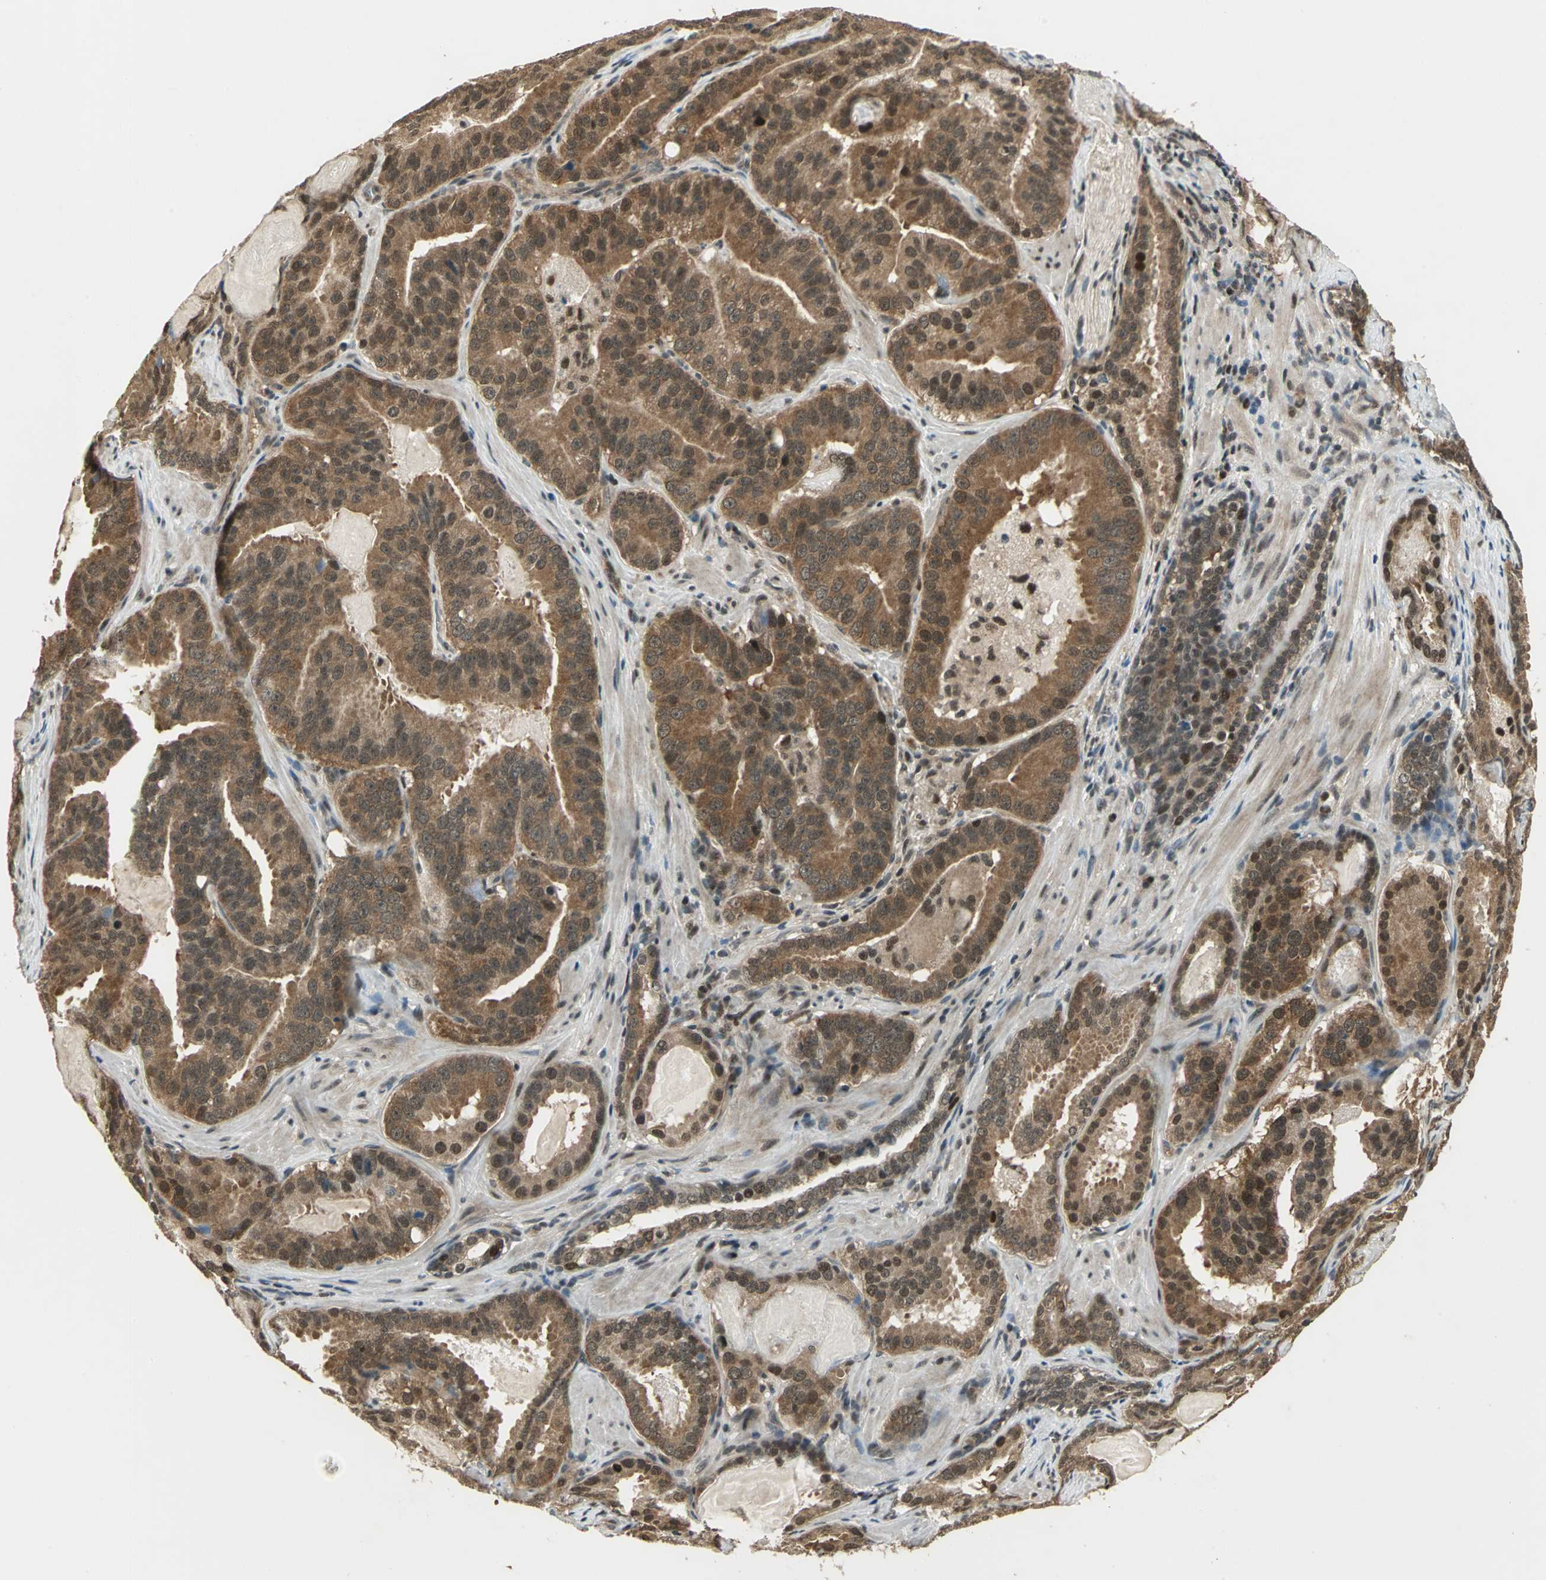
{"staining": {"intensity": "moderate", "quantity": ">75%", "location": "cytoplasmic/membranous,nuclear"}, "tissue": "prostate cancer", "cell_type": "Tumor cells", "image_type": "cancer", "snomed": [{"axis": "morphology", "description": "Adenocarcinoma, Low grade"}, {"axis": "topography", "description": "Prostate"}], "caption": "Immunohistochemical staining of human low-grade adenocarcinoma (prostate) reveals moderate cytoplasmic/membranous and nuclear protein staining in approximately >75% of tumor cells.", "gene": "PSMC3", "patient": {"sex": "male", "age": 59}}